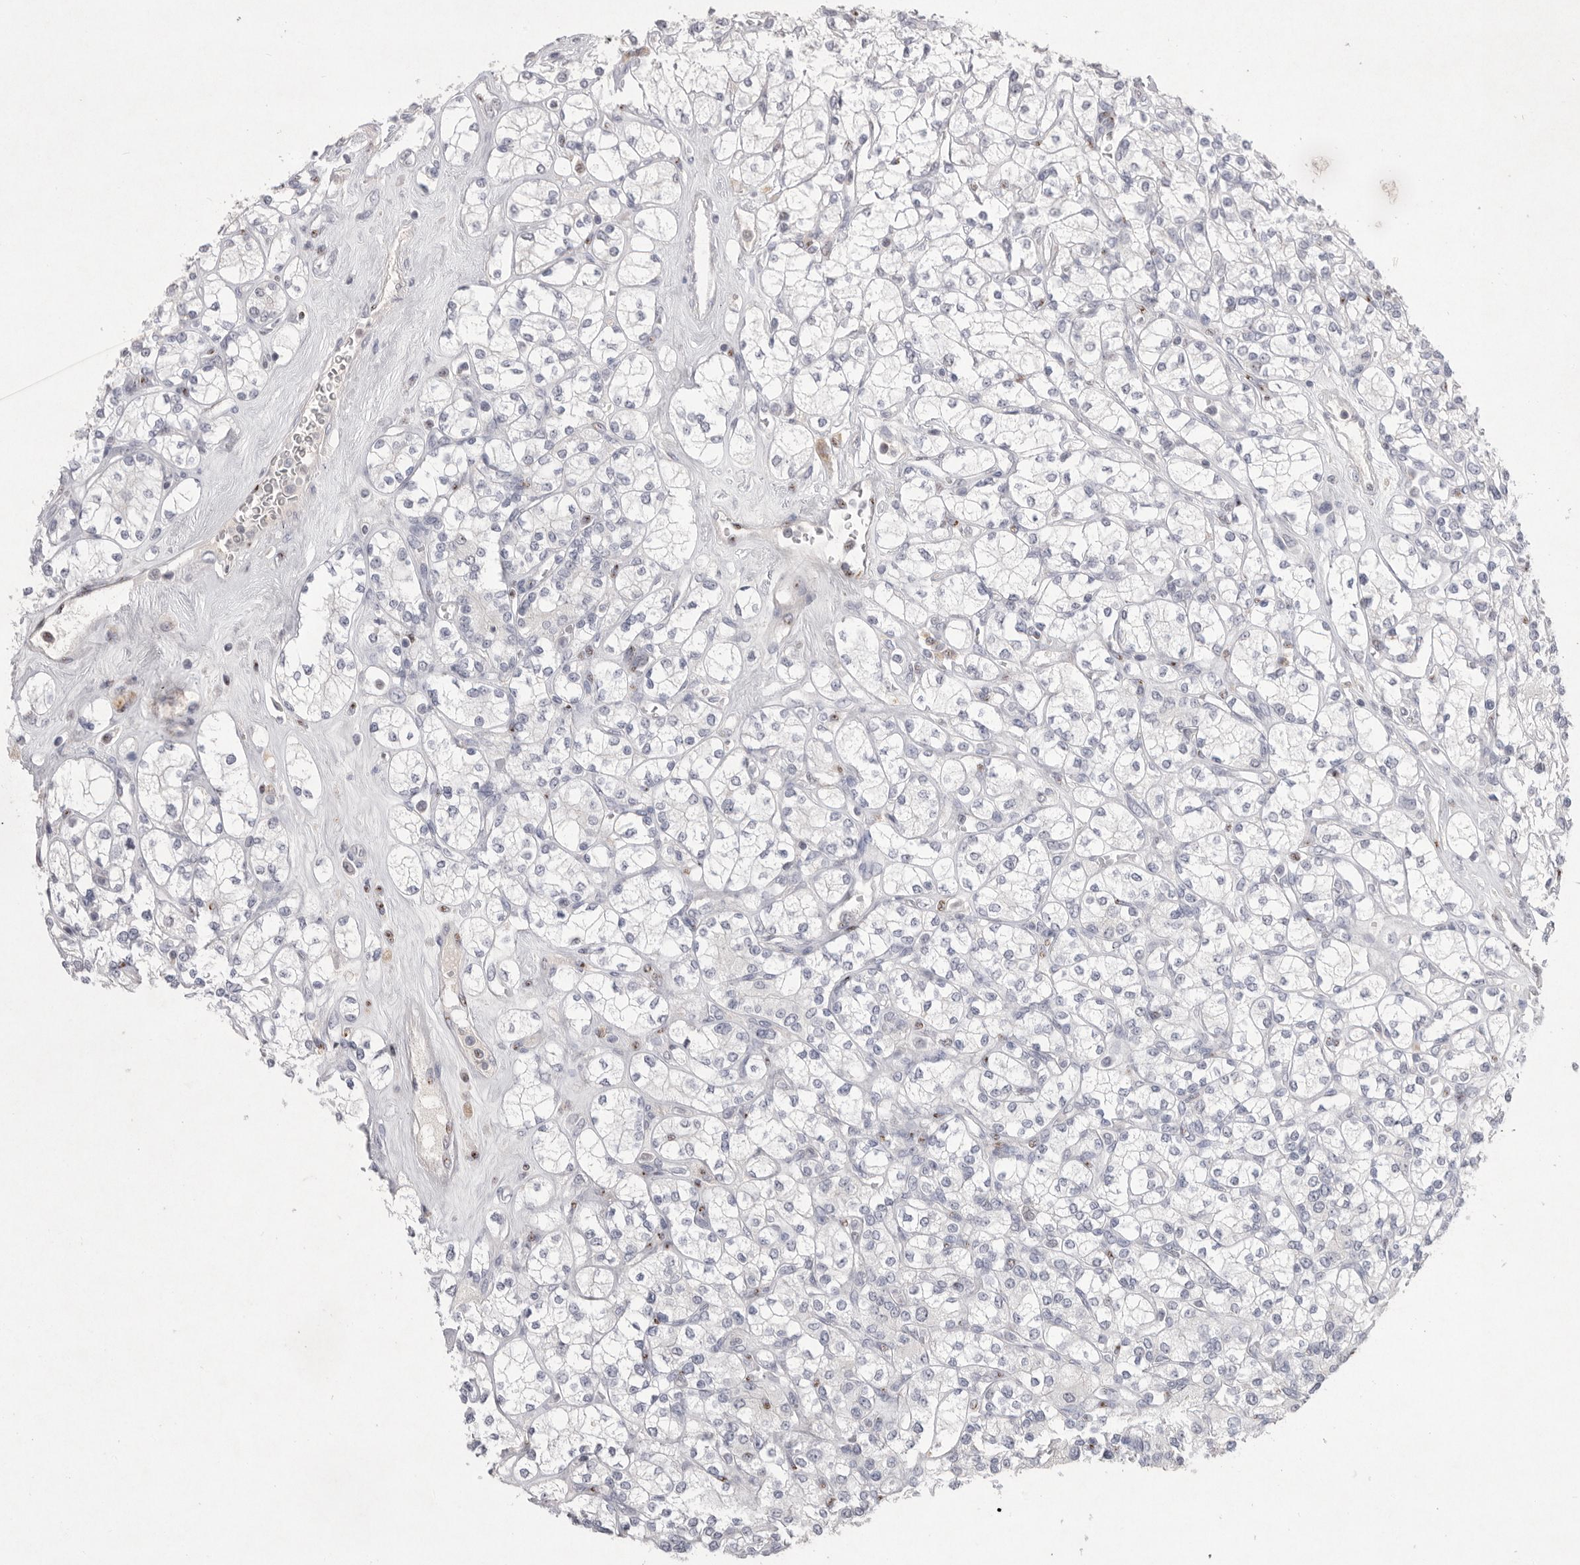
{"staining": {"intensity": "negative", "quantity": "none", "location": "none"}, "tissue": "renal cancer", "cell_type": "Tumor cells", "image_type": "cancer", "snomed": [{"axis": "morphology", "description": "Adenocarcinoma, NOS"}, {"axis": "topography", "description": "Kidney"}], "caption": "This micrograph is of renal cancer (adenocarcinoma) stained with immunohistochemistry to label a protein in brown with the nuclei are counter-stained blue. There is no staining in tumor cells.", "gene": "HUS1", "patient": {"sex": "male", "age": 77}}